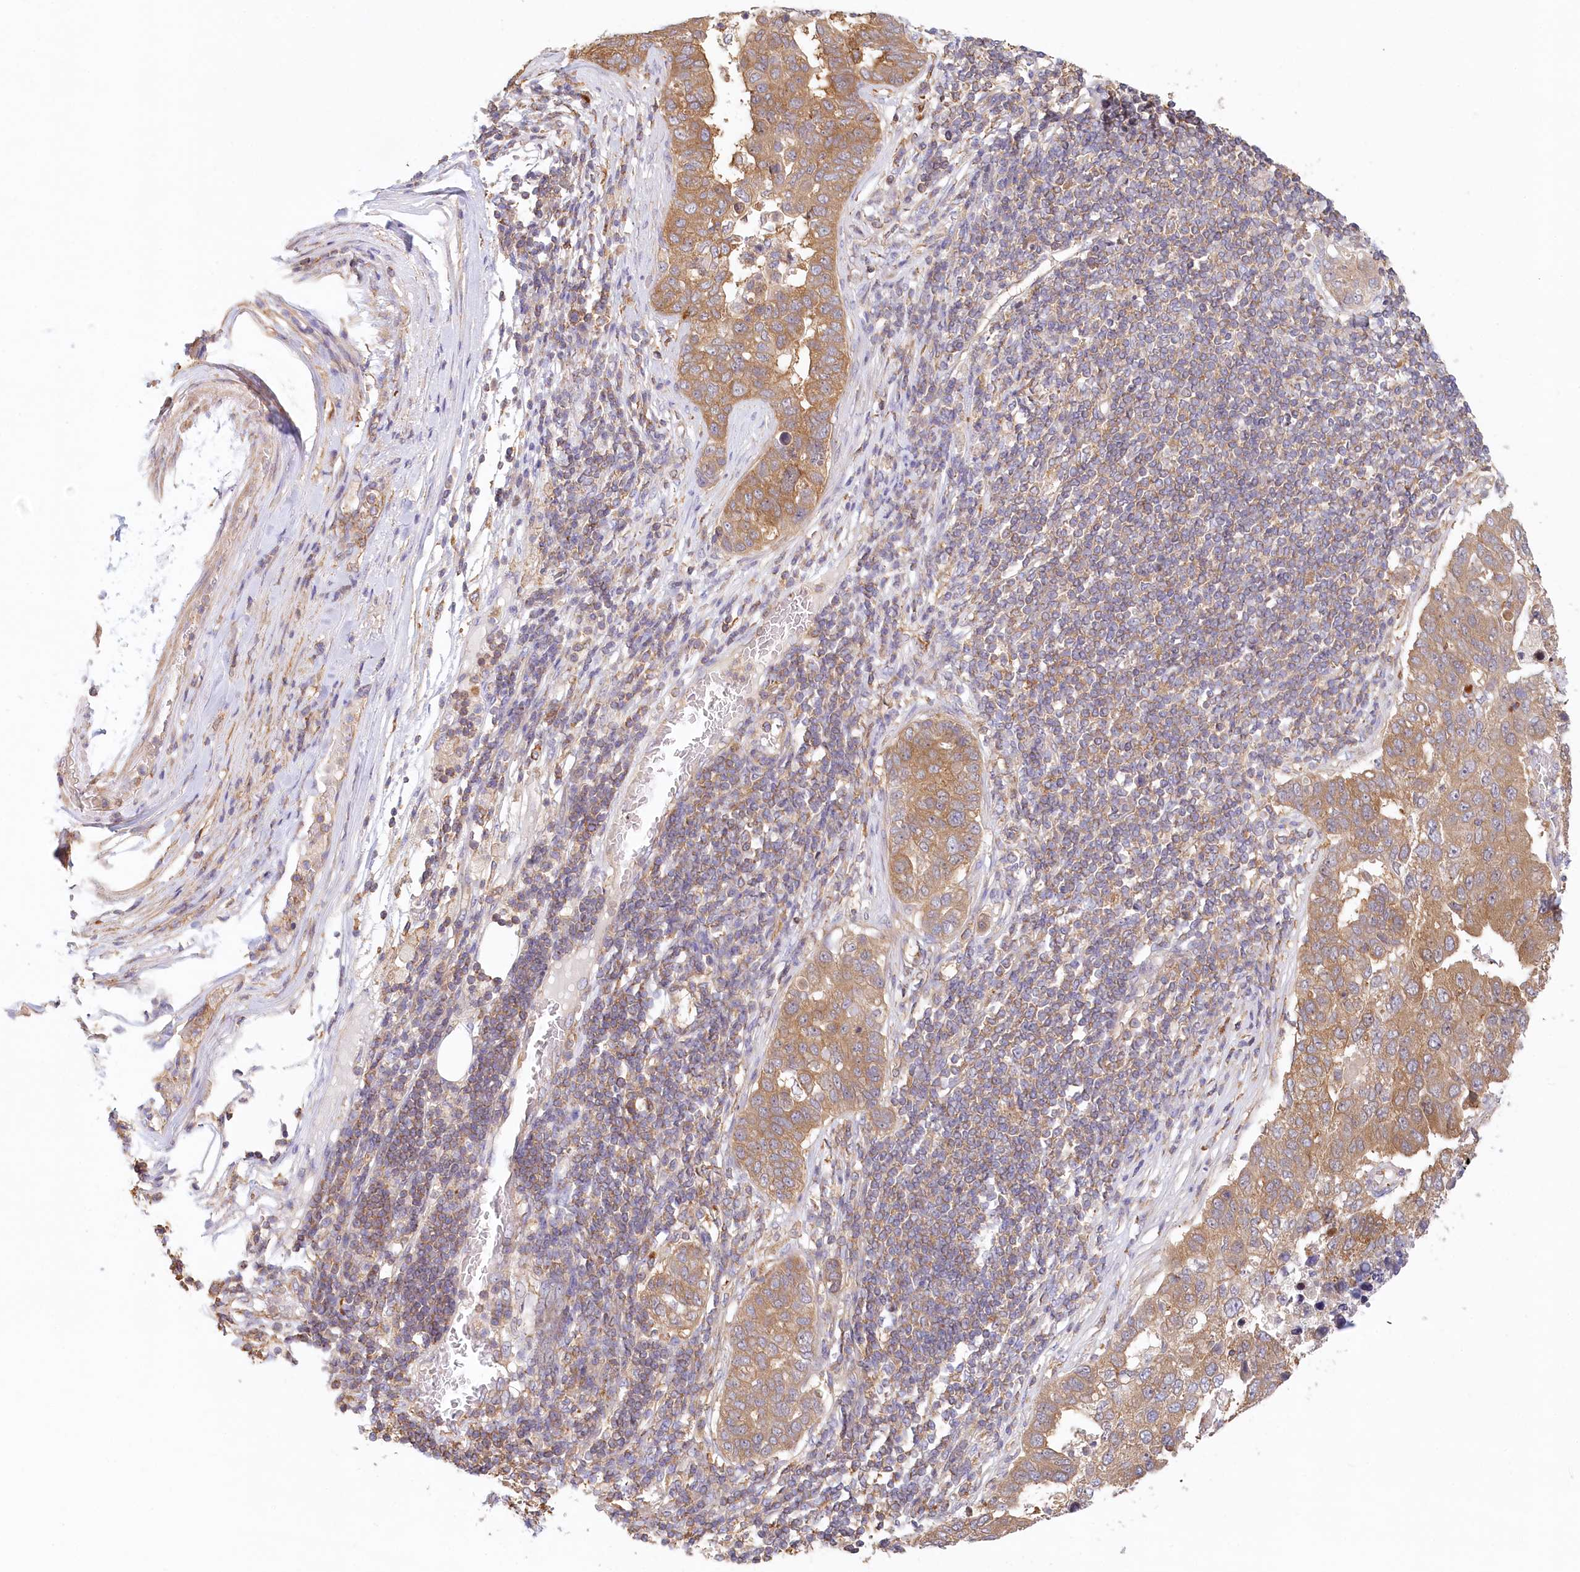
{"staining": {"intensity": "moderate", "quantity": ">75%", "location": "cytoplasmic/membranous"}, "tissue": "pancreatic cancer", "cell_type": "Tumor cells", "image_type": "cancer", "snomed": [{"axis": "morphology", "description": "Adenocarcinoma, NOS"}, {"axis": "topography", "description": "Pancreas"}], "caption": "Pancreatic cancer stained for a protein (brown) shows moderate cytoplasmic/membranous positive expression in approximately >75% of tumor cells.", "gene": "UMPS", "patient": {"sex": "female", "age": 61}}